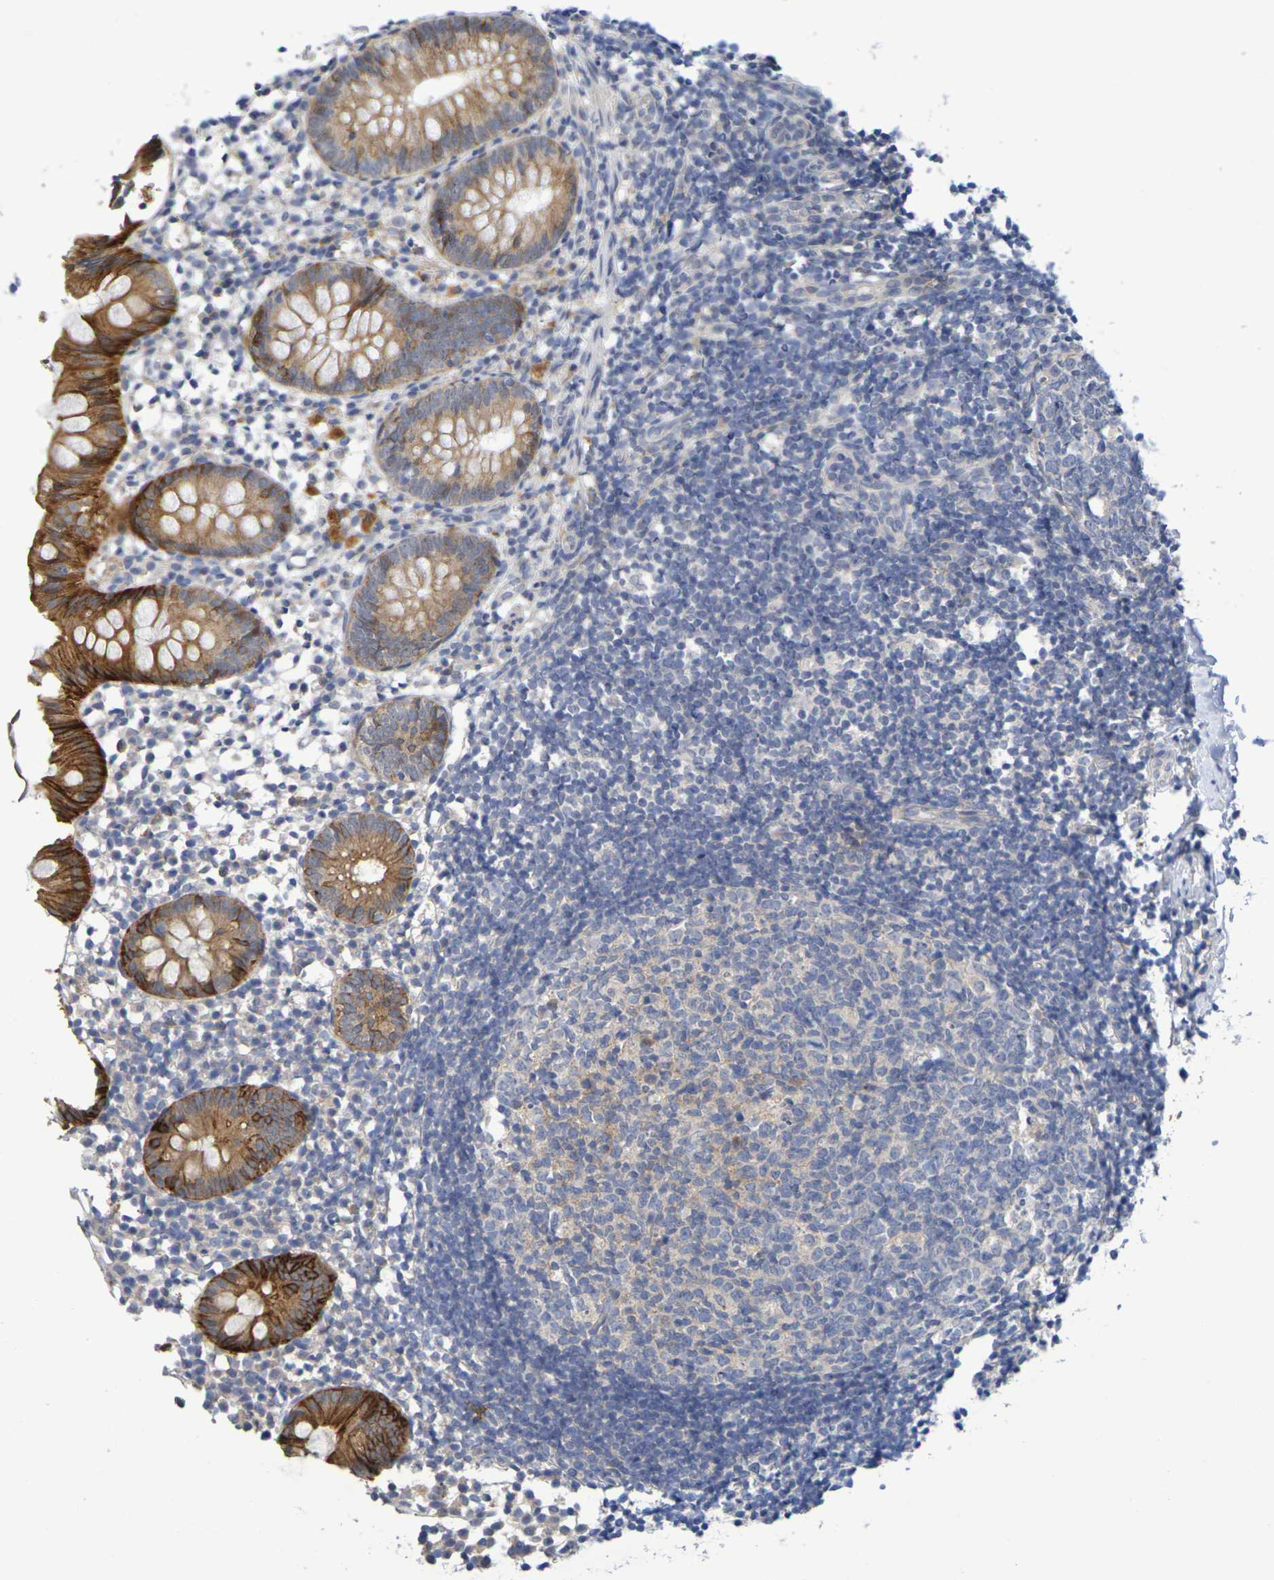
{"staining": {"intensity": "strong", "quantity": ">75%", "location": "cytoplasmic/membranous"}, "tissue": "appendix", "cell_type": "Glandular cells", "image_type": "normal", "snomed": [{"axis": "morphology", "description": "Normal tissue, NOS"}, {"axis": "topography", "description": "Appendix"}], "caption": "Immunohistochemistry (IHC) histopathology image of benign appendix: human appendix stained using immunohistochemistry (IHC) demonstrates high levels of strong protein expression localized specifically in the cytoplasmic/membranous of glandular cells, appearing as a cytoplasmic/membranous brown color.", "gene": "SDC4", "patient": {"sex": "female", "age": 20}}